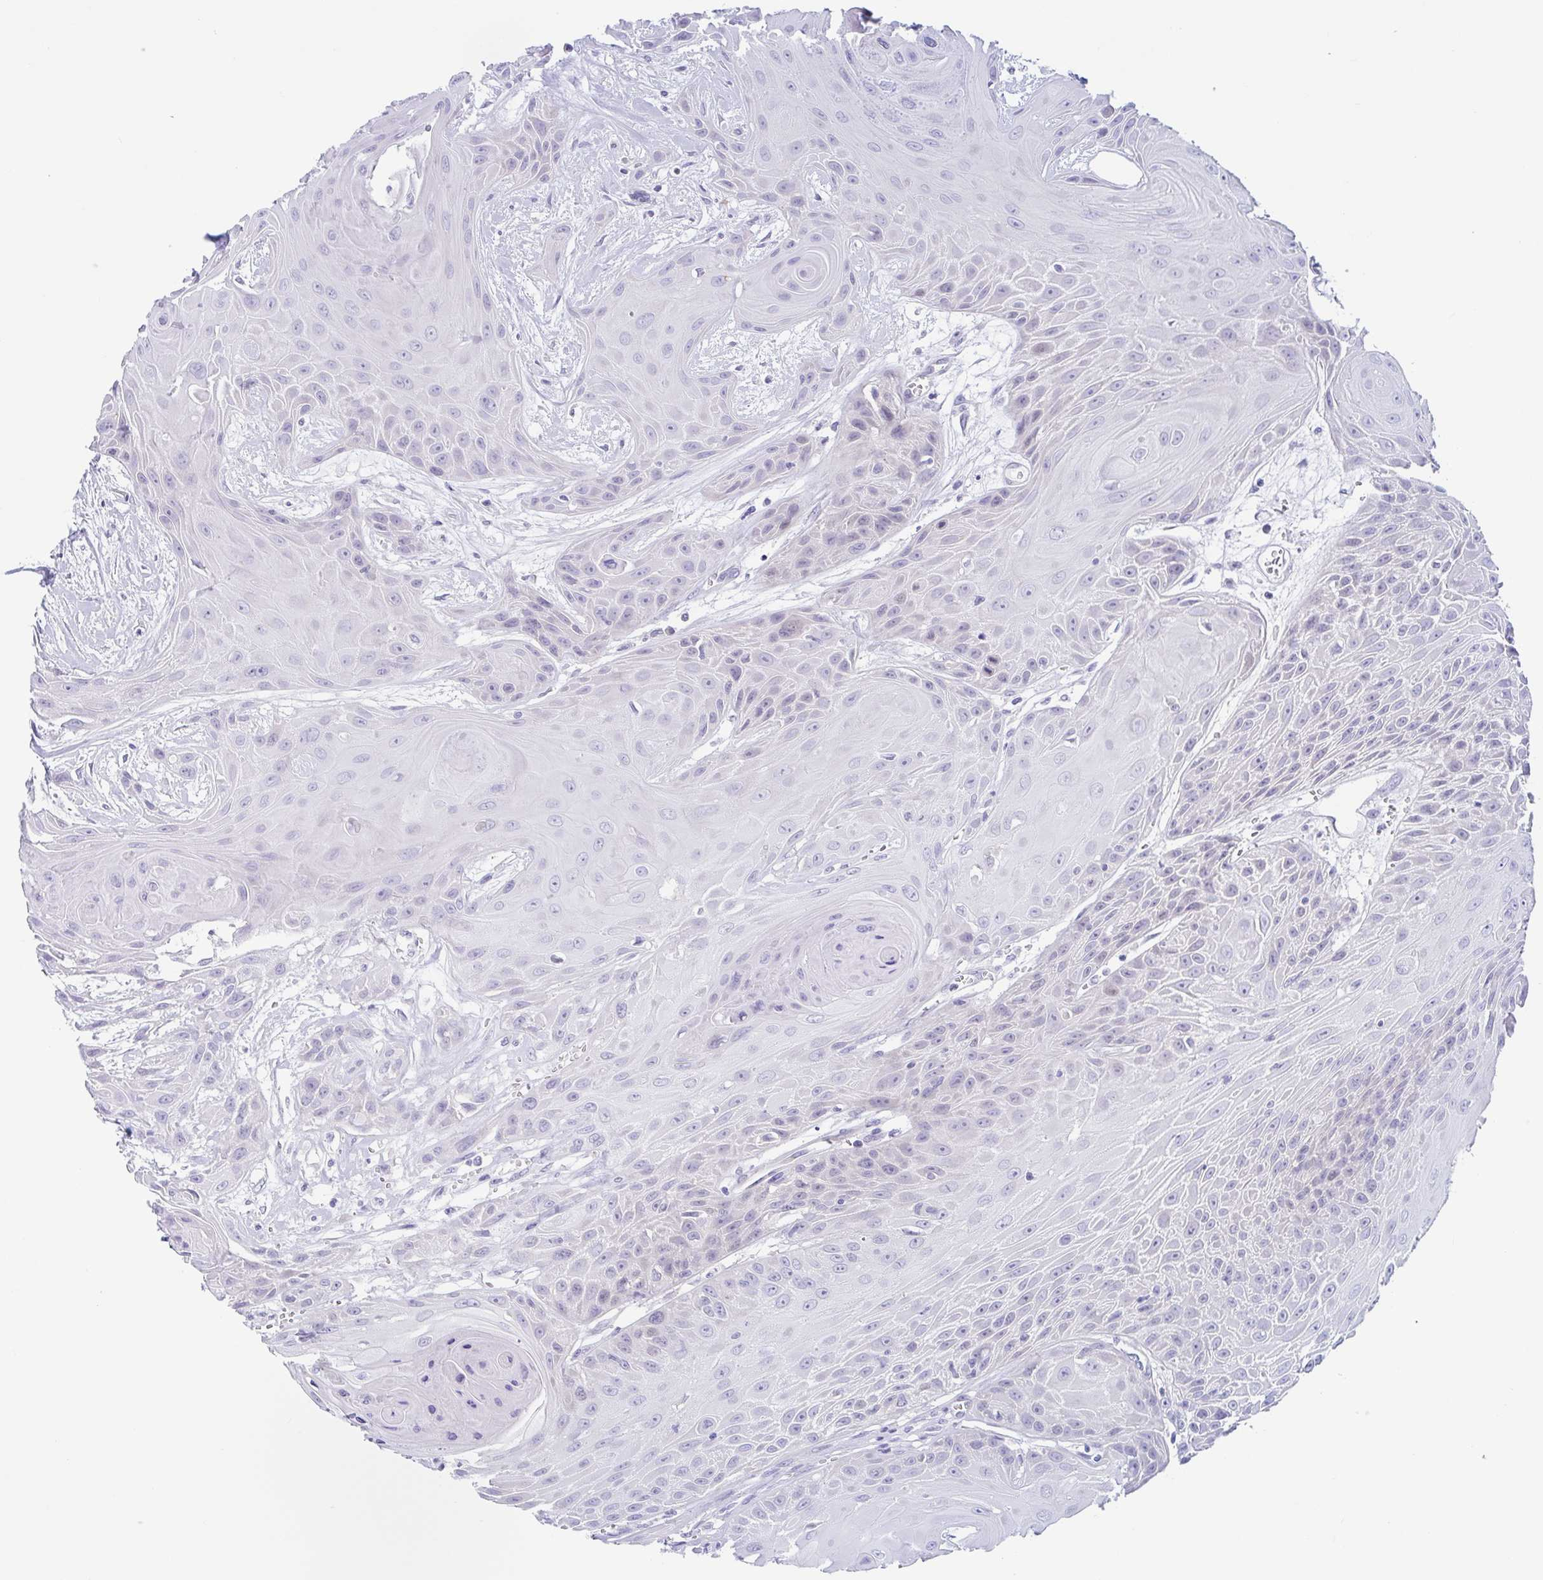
{"staining": {"intensity": "negative", "quantity": "none", "location": "none"}, "tissue": "head and neck cancer", "cell_type": "Tumor cells", "image_type": "cancer", "snomed": [{"axis": "morphology", "description": "Squamous cell carcinoma, NOS"}, {"axis": "topography", "description": "Head-Neck"}], "caption": "This is a photomicrograph of immunohistochemistry (IHC) staining of head and neck cancer, which shows no positivity in tumor cells.", "gene": "OR6N2", "patient": {"sex": "female", "age": 73}}